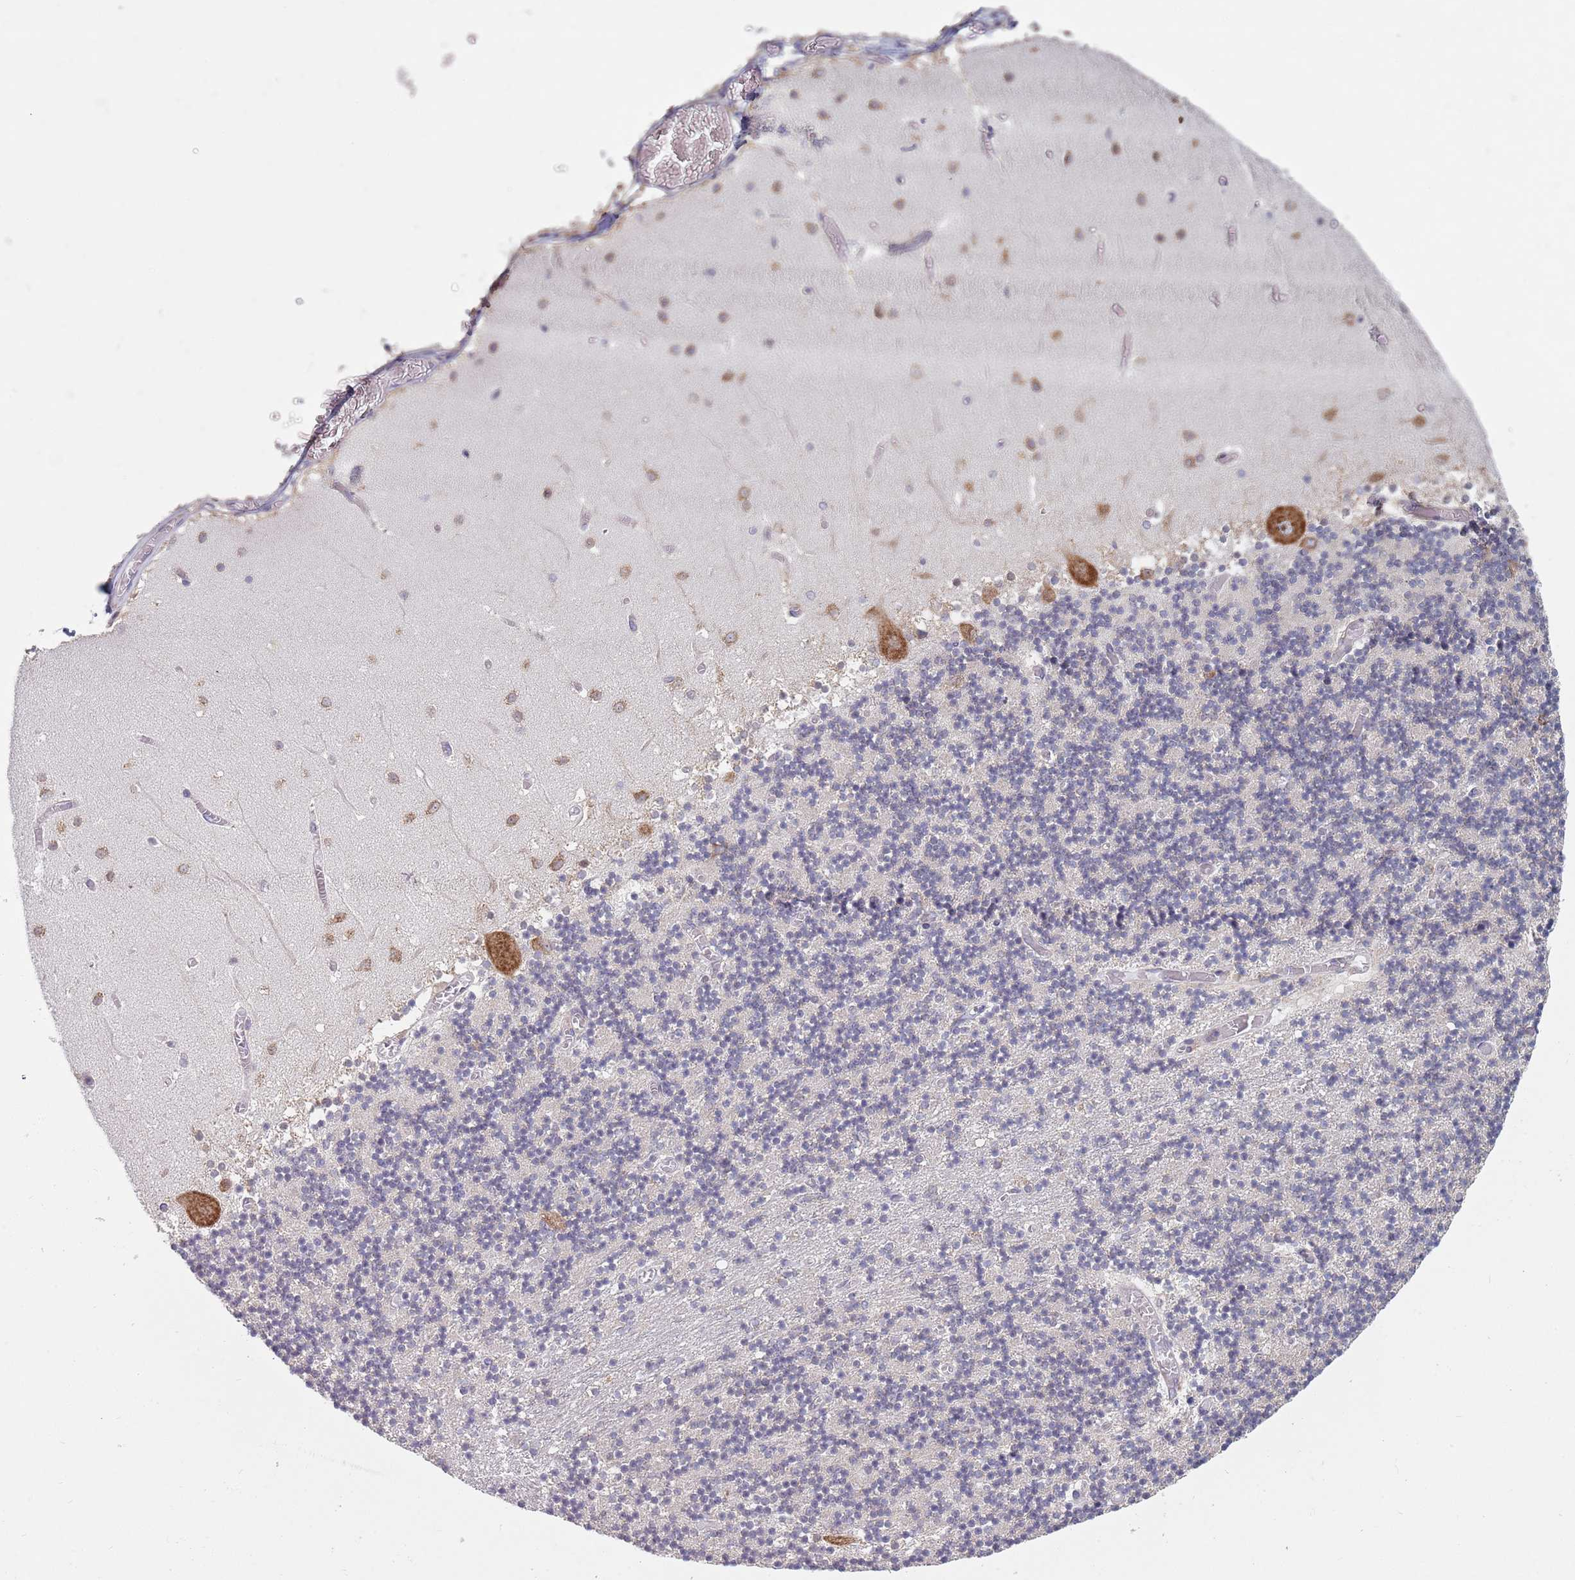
{"staining": {"intensity": "negative", "quantity": "none", "location": "none"}, "tissue": "cerebellum", "cell_type": "Cells in granular layer", "image_type": "normal", "snomed": [{"axis": "morphology", "description": "Normal tissue, NOS"}, {"axis": "topography", "description": "Cerebellum"}], "caption": "The immunohistochemistry (IHC) image has no significant expression in cells in granular layer of cerebellum. (DAB (3,3'-diaminobenzidine) immunohistochemistry (IHC), high magnification).", "gene": "RPL17", "patient": {"sex": "female", "age": 28}}